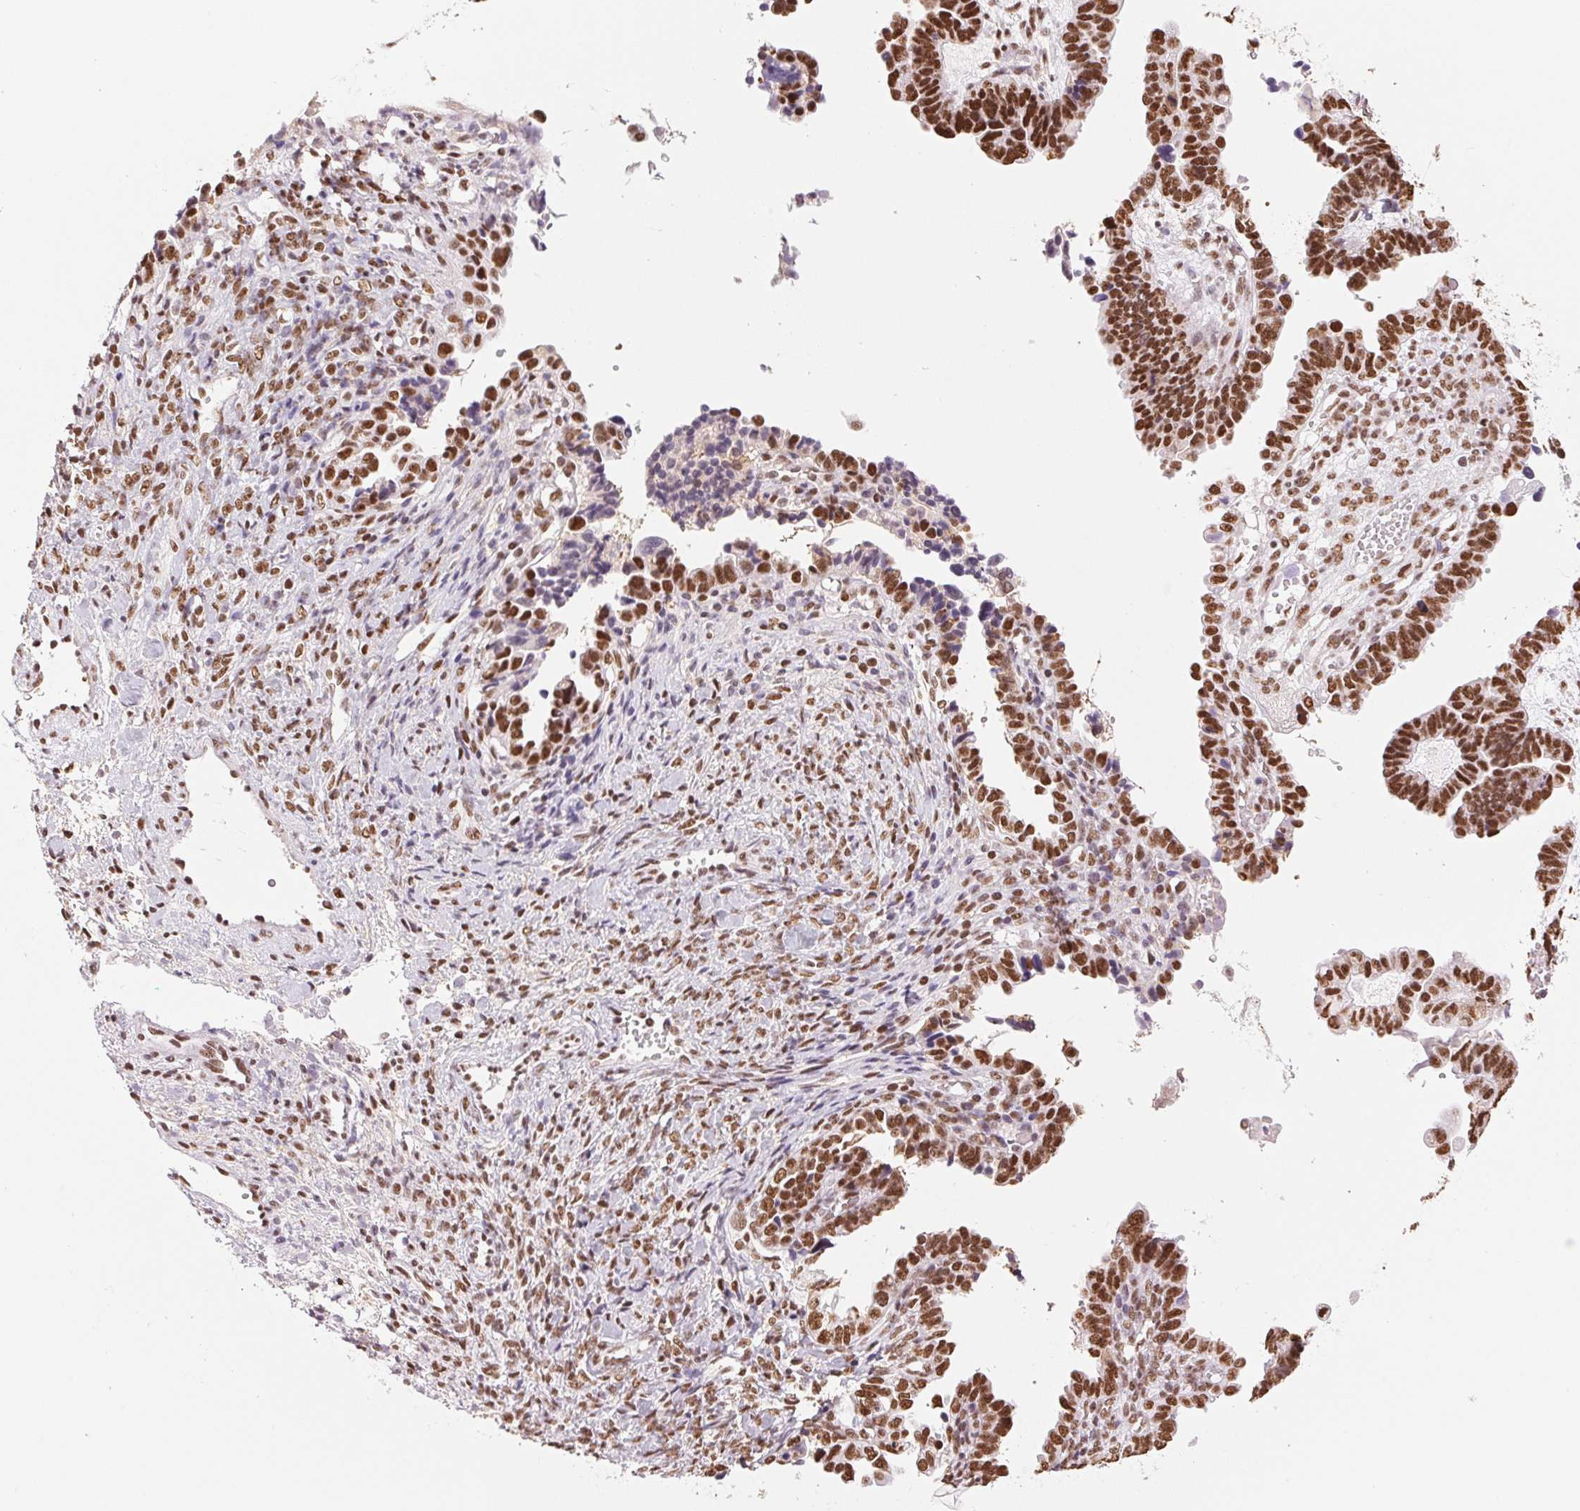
{"staining": {"intensity": "strong", "quantity": ">75%", "location": "nuclear"}, "tissue": "ovarian cancer", "cell_type": "Tumor cells", "image_type": "cancer", "snomed": [{"axis": "morphology", "description": "Cystadenocarcinoma, serous, NOS"}, {"axis": "topography", "description": "Ovary"}], "caption": "Protein expression analysis of ovarian cancer (serous cystadenocarcinoma) shows strong nuclear expression in approximately >75% of tumor cells.", "gene": "ZFR2", "patient": {"sex": "female", "age": 51}}